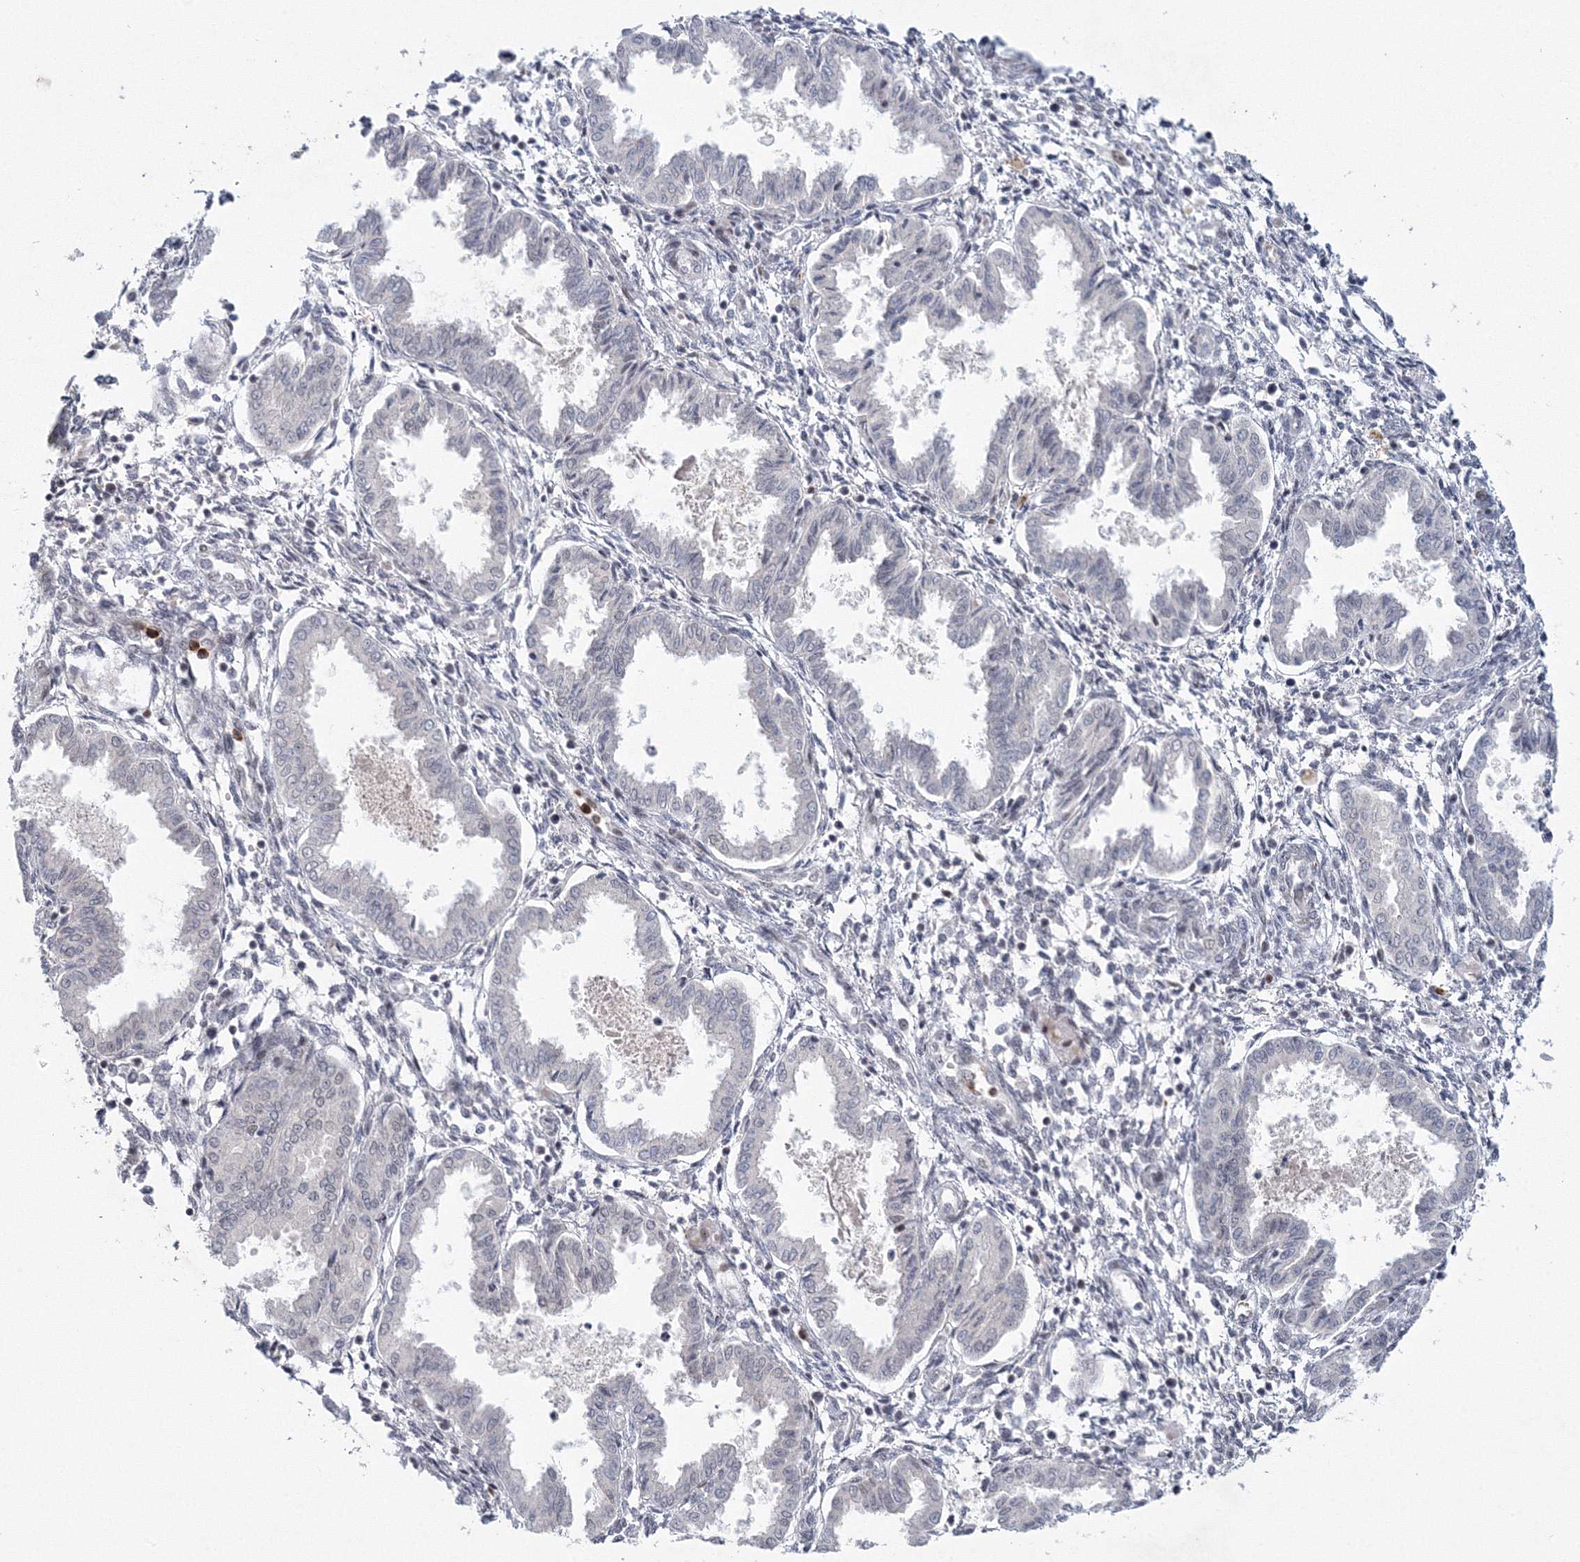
{"staining": {"intensity": "moderate", "quantity": "25%-75%", "location": "nuclear"}, "tissue": "endometrium", "cell_type": "Cells in endometrial stroma", "image_type": "normal", "snomed": [{"axis": "morphology", "description": "Normal tissue, NOS"}, {"axis": "topography", "description": "Endometrium"}], "caption": "Cells in endometrial stroma demonstrate medium levels of moderate nuclear expression in approximately 25%-75% of cells in normal endometrium. (IHC, brightfield microscopy, high magnification).", "gene": "C3orf33", "patient": {"sex": "female", "age": 33}}